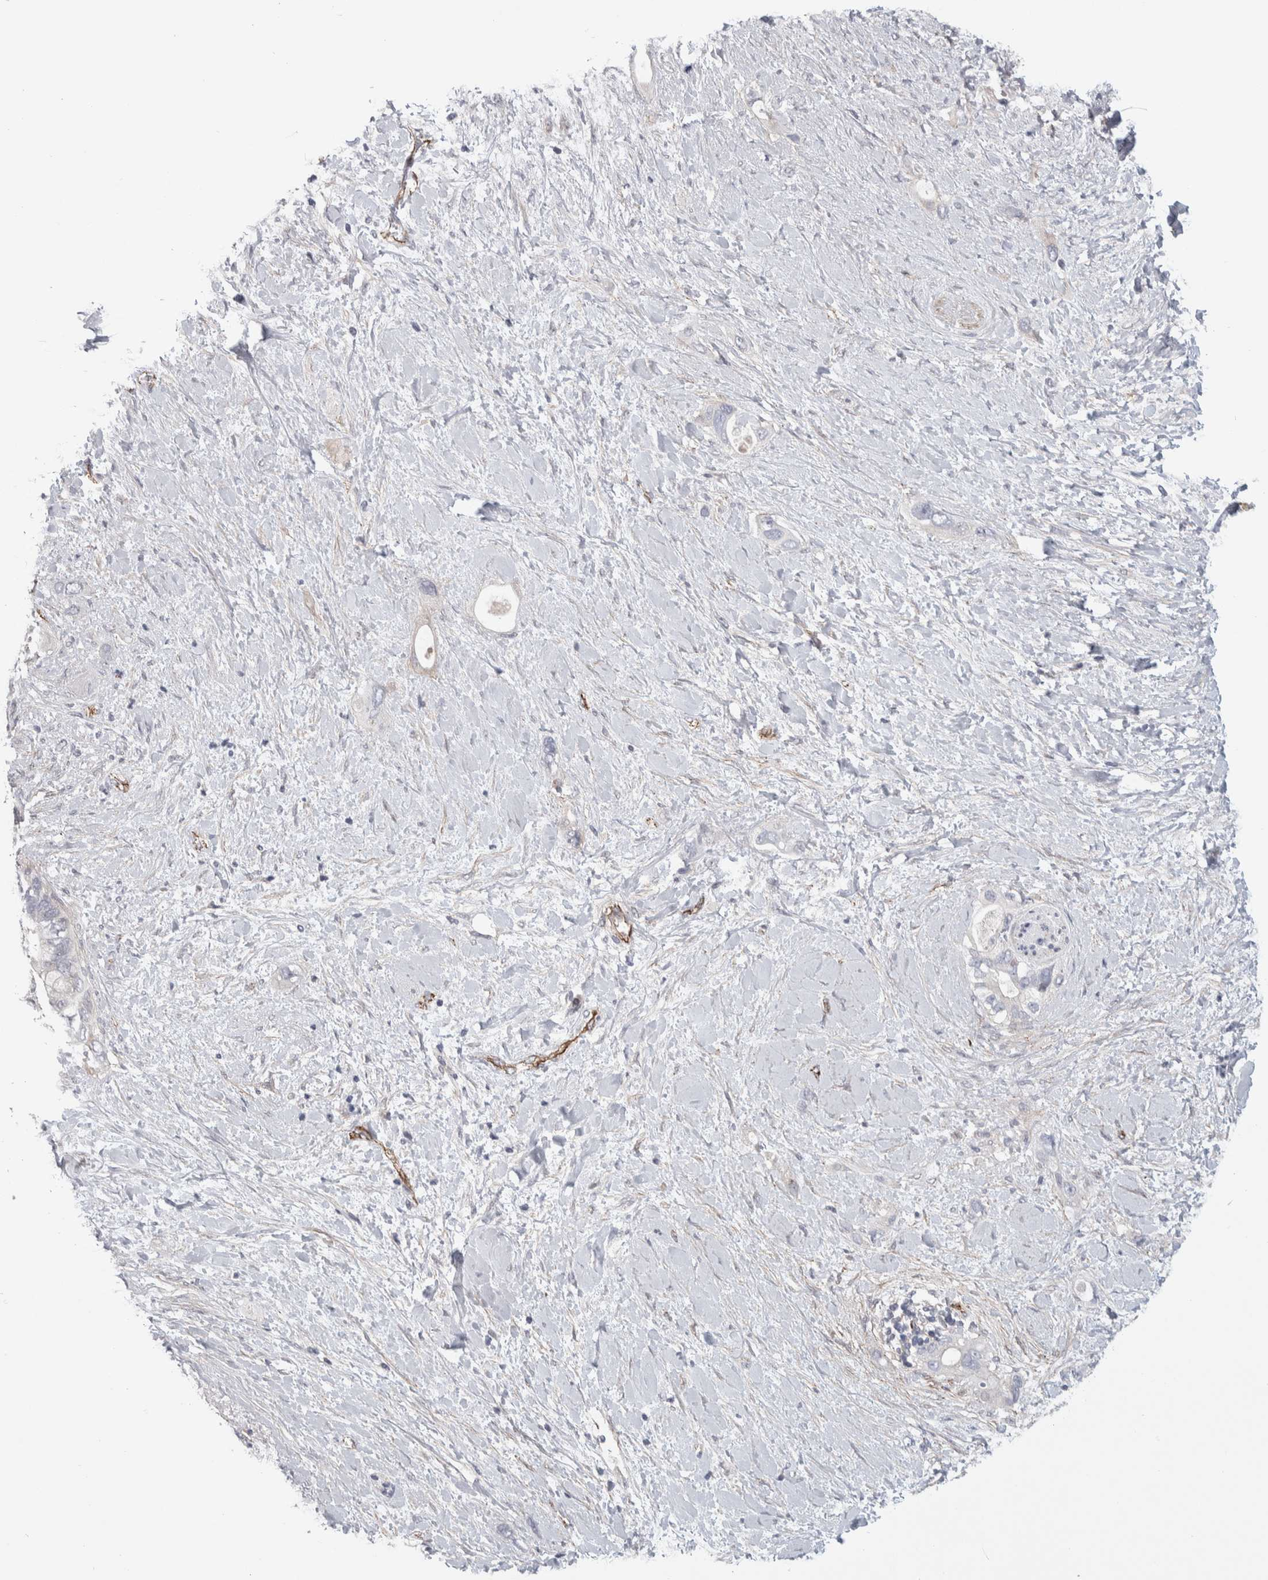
{"staining": {"intensity": "negative", "quantity": "none", "location": "none"}, "tissue": "pancreatic cancer", "cell_type": "Tumor cells", "image_type": "cancer", "snomed": [{"axis": "morphology", "description": "Adenocarcinoma, NOS"}, {"axis": "topography", "description": "Pancreas"}], "caption": "Immunohistochemistry of human pancreatic adenocarcinoma displays no expression in tumor cells.", "gene": "ZNF862", "patient": {"sex": "female", "age": 56}}